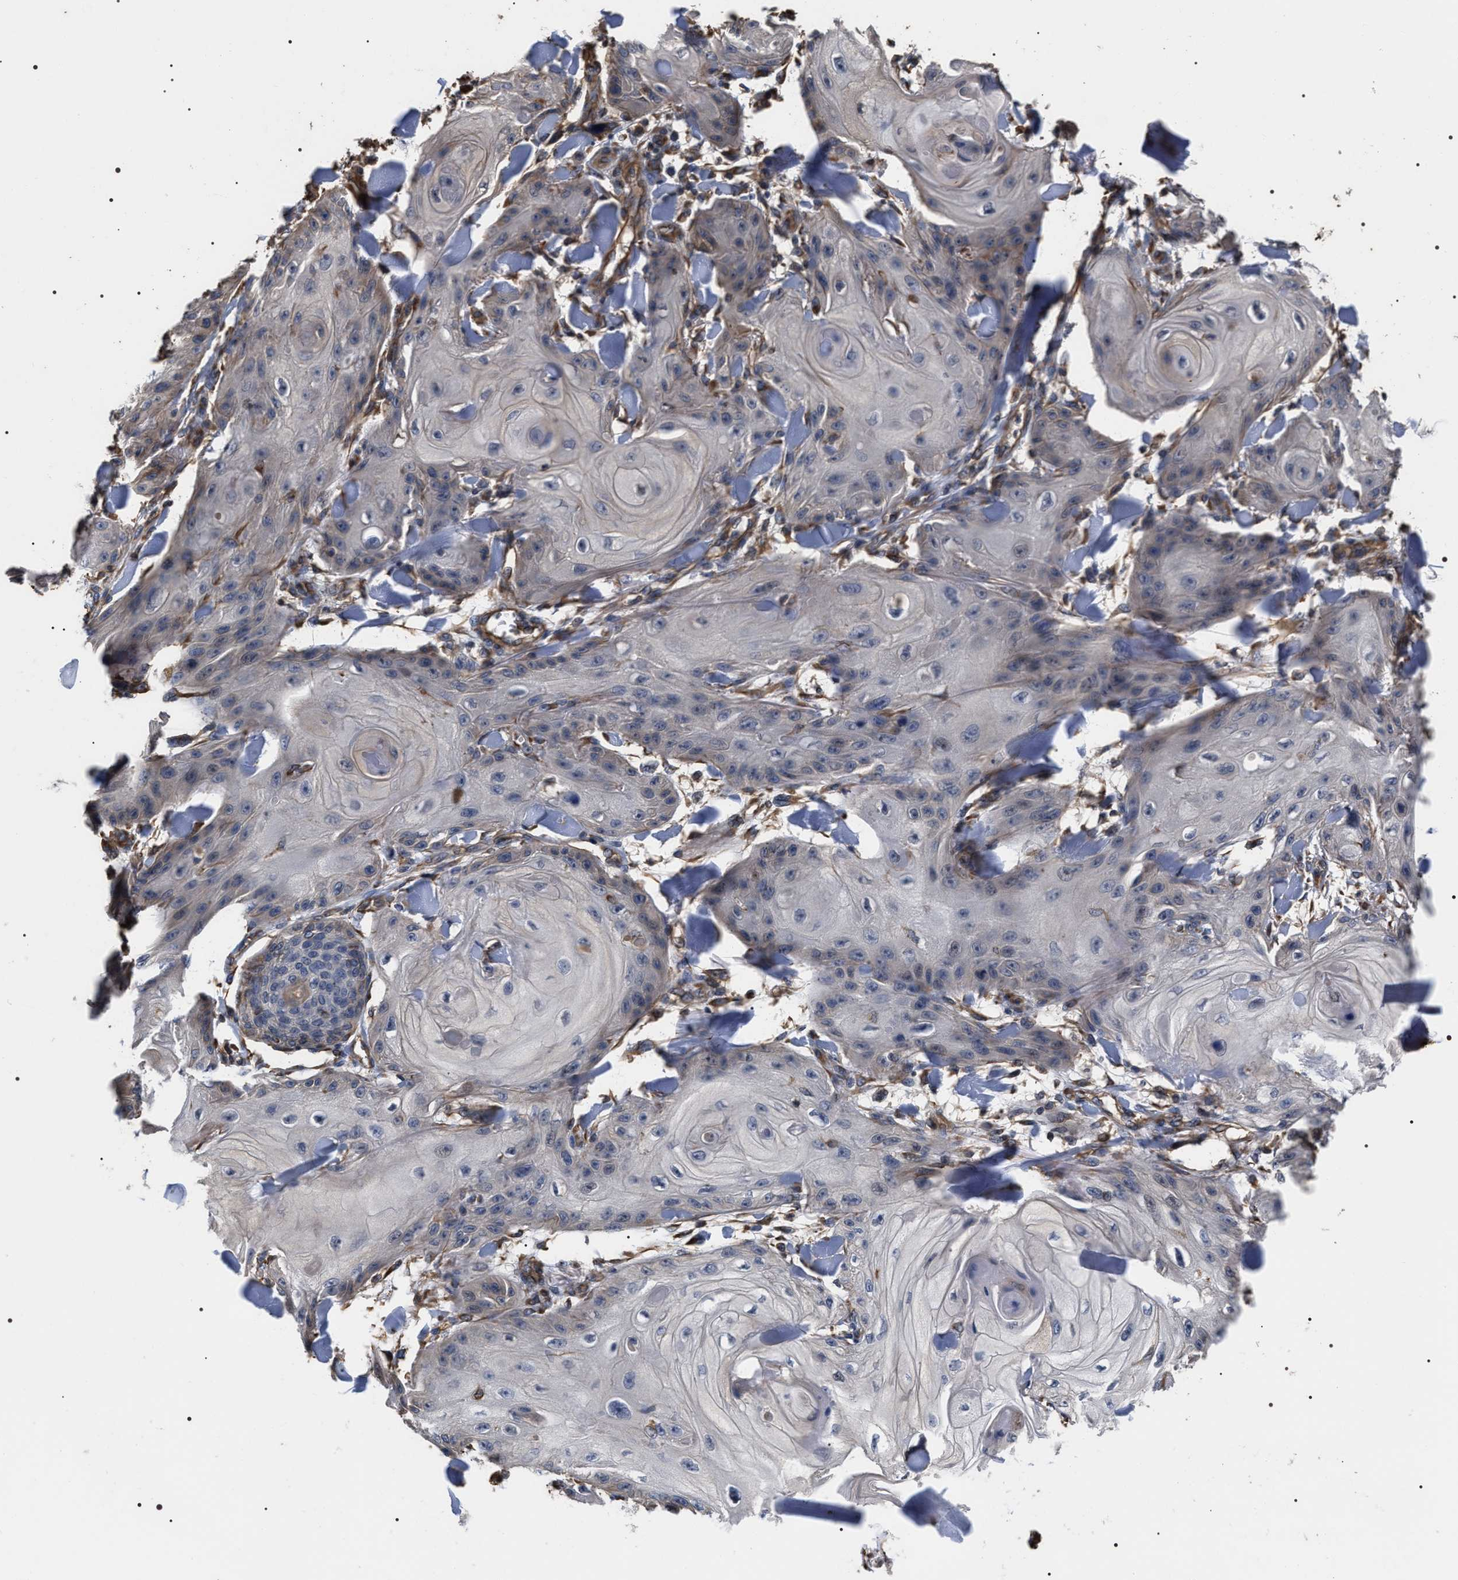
{"staining": {"intensity": "weak", "quantity": "<25%", "location": "cytoplasmic/membranous"}, "tissue": "skin cancer", "cell_type": "Tumor cells", "image_type": "cancer", "snomed": [{"axis": "morphology", "description": "Squamous cell carcinoma, NOS"}, {"axis": "topography", "description": "Skin"}], "caption": "Skin cancer was stained to show a protein in brown. There is no significant positivity in tumor cells.", "gene": "TSPAN33", "patient": {"sex": "male", "age": 74}}